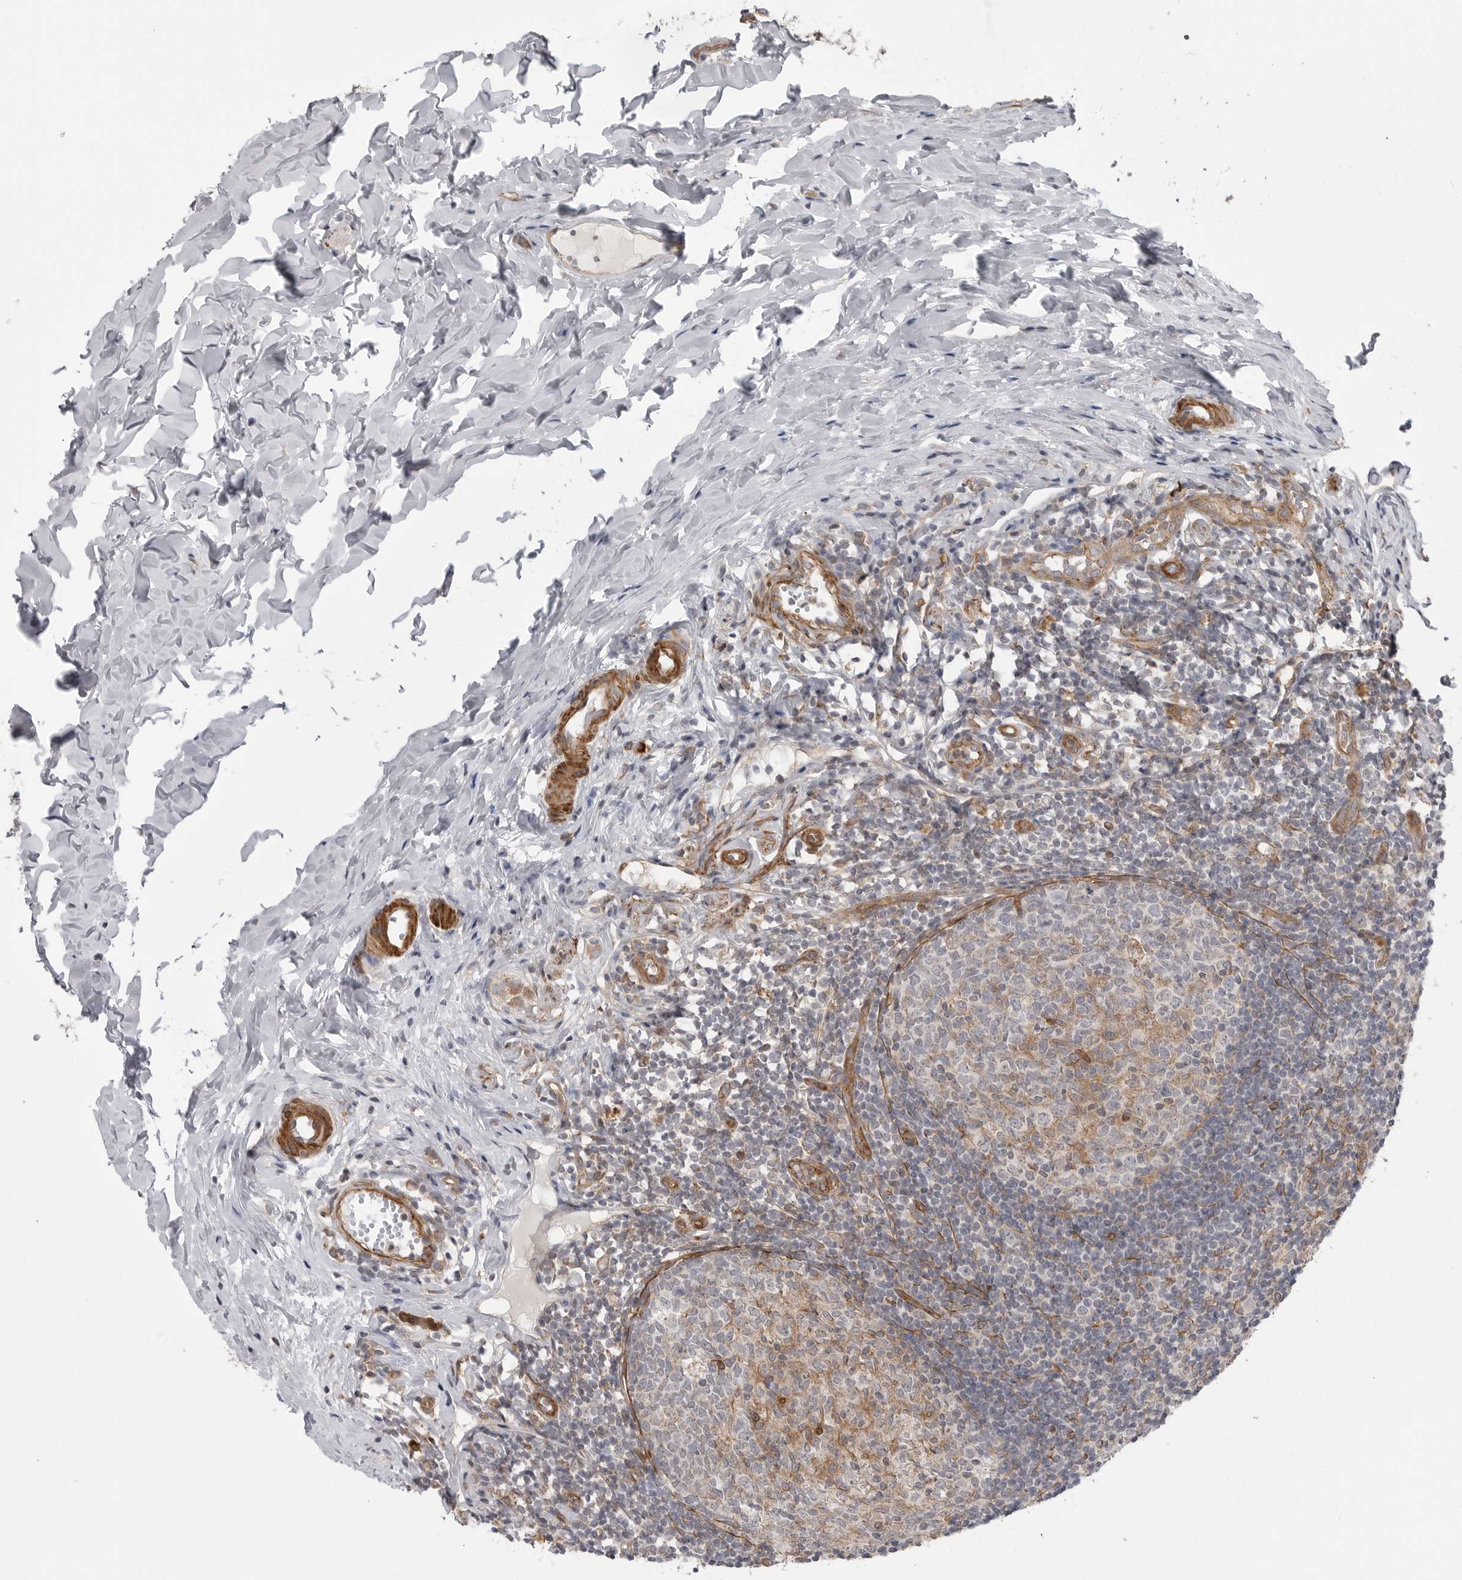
{"staining": {"intensity": "moderate", "quantity": ">75%", "location": "cytoplasmic/membranous"}, "tissue": "appendix", "cell_type": "Glandular cells", "image_type": "normal", "snomed": [{"axis": "morphology", "description": "Normal tissue, NOS"}, {"axis": "topography", "description": "Appendix"}], "caption": "This micrograph demonstrates immunohistochemistry (IHC) staining of benign human appendix, with medium moderate cytoplasmic/membranous expression in approximately >75% of glandular cells.", "gene": "SCP2", "patient": {"sex": "female", "age": 20}}